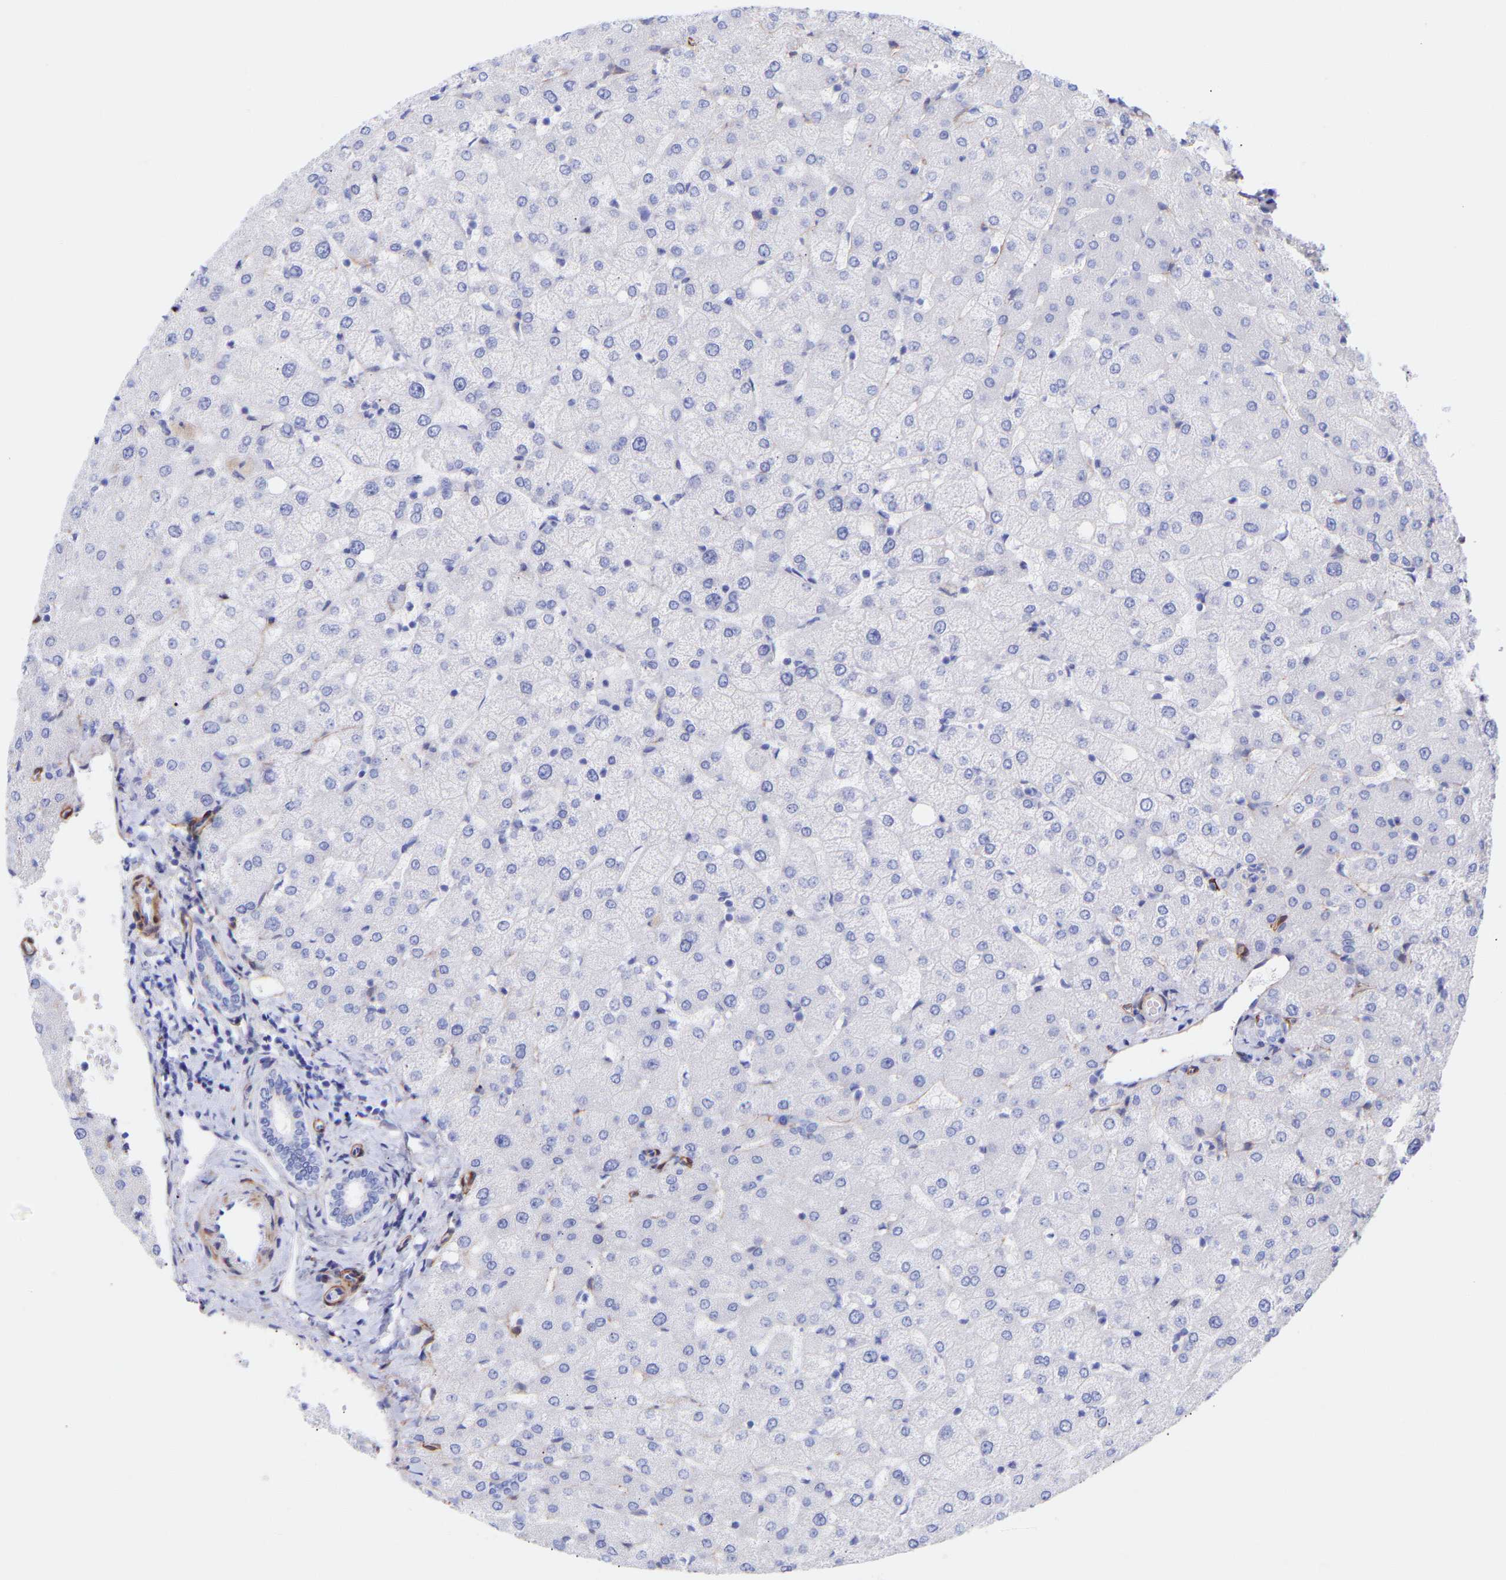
{"staining": {"intensity": "negative", "quantity": "none", "location": "none"}, "tissue": "liver", "cell_type": "Cholangiocytes", "image_type": "normal", "snomed": [{"axis": "morphology", "description": "Normal tissue, NOS"}, {"axis": "topography", "description": "Liver"}], "caption": "Micrograph shows no significant protein positivity in cholangiocytes of normal liver.", "gene": "AMPH", "patient": {"sex": "female", "age": 54}}